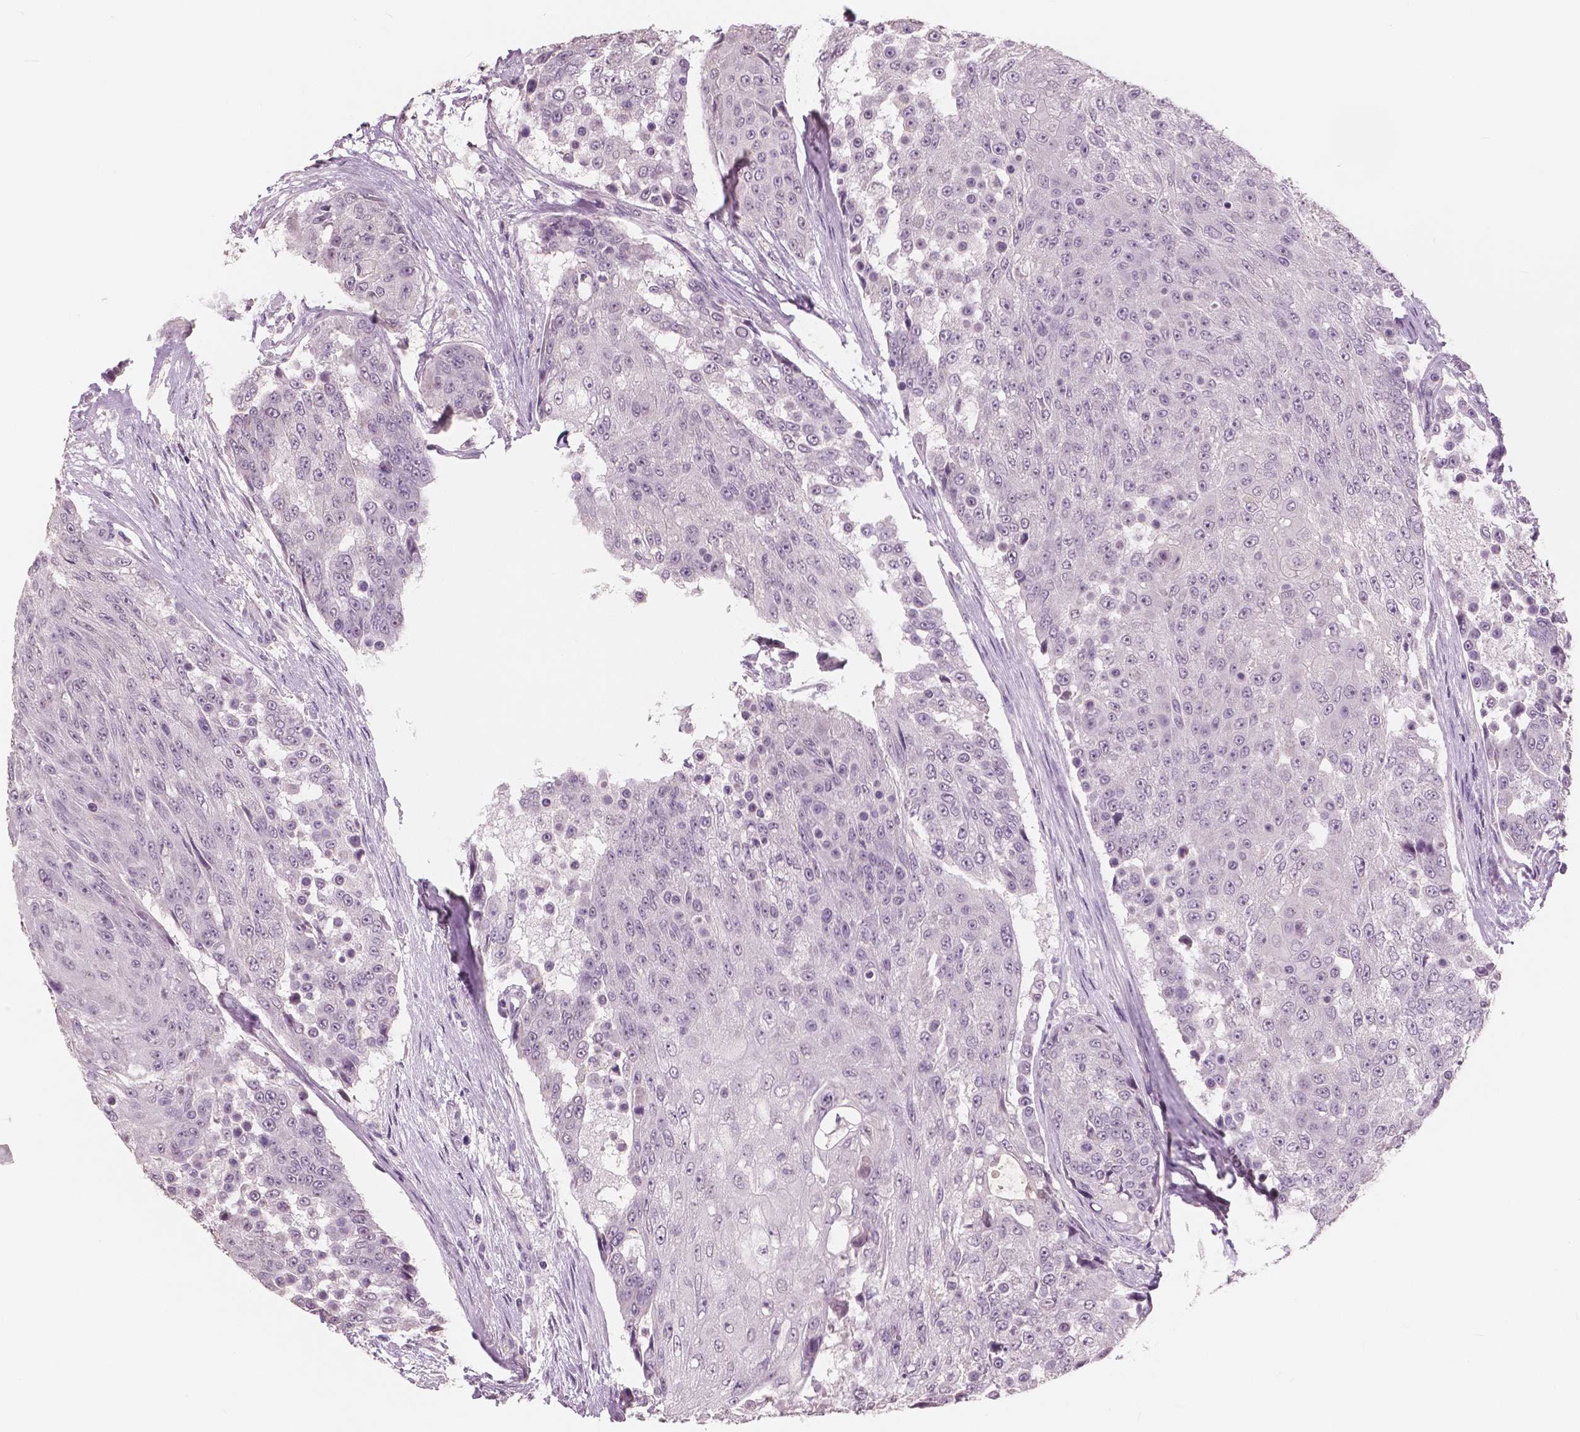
{"staining": {"intensity": "negative", "quantity": "none", "location": "none"}, "tissue": "urothelial cancer", "cell_type": "Tumor cells", "image_type": "cancer", "snomed": [{"axis": "morphology", "description": "Urothelial carcinoma, High grade"}, {"axis": "topography", "description": "Urinary bladder"}], "caption": "An immunohistochemistry micrograph of urothelial cancer is shown. There is no staining in tumor cells of urothelial cancer. The staining is performed using DAB (3,3'-diaminobenzidine) brown chromogen with nuclei counter-stained in using hematoxylin.", "gene": "NECAB1", "patient": {"sex": "female", "age": 63}}